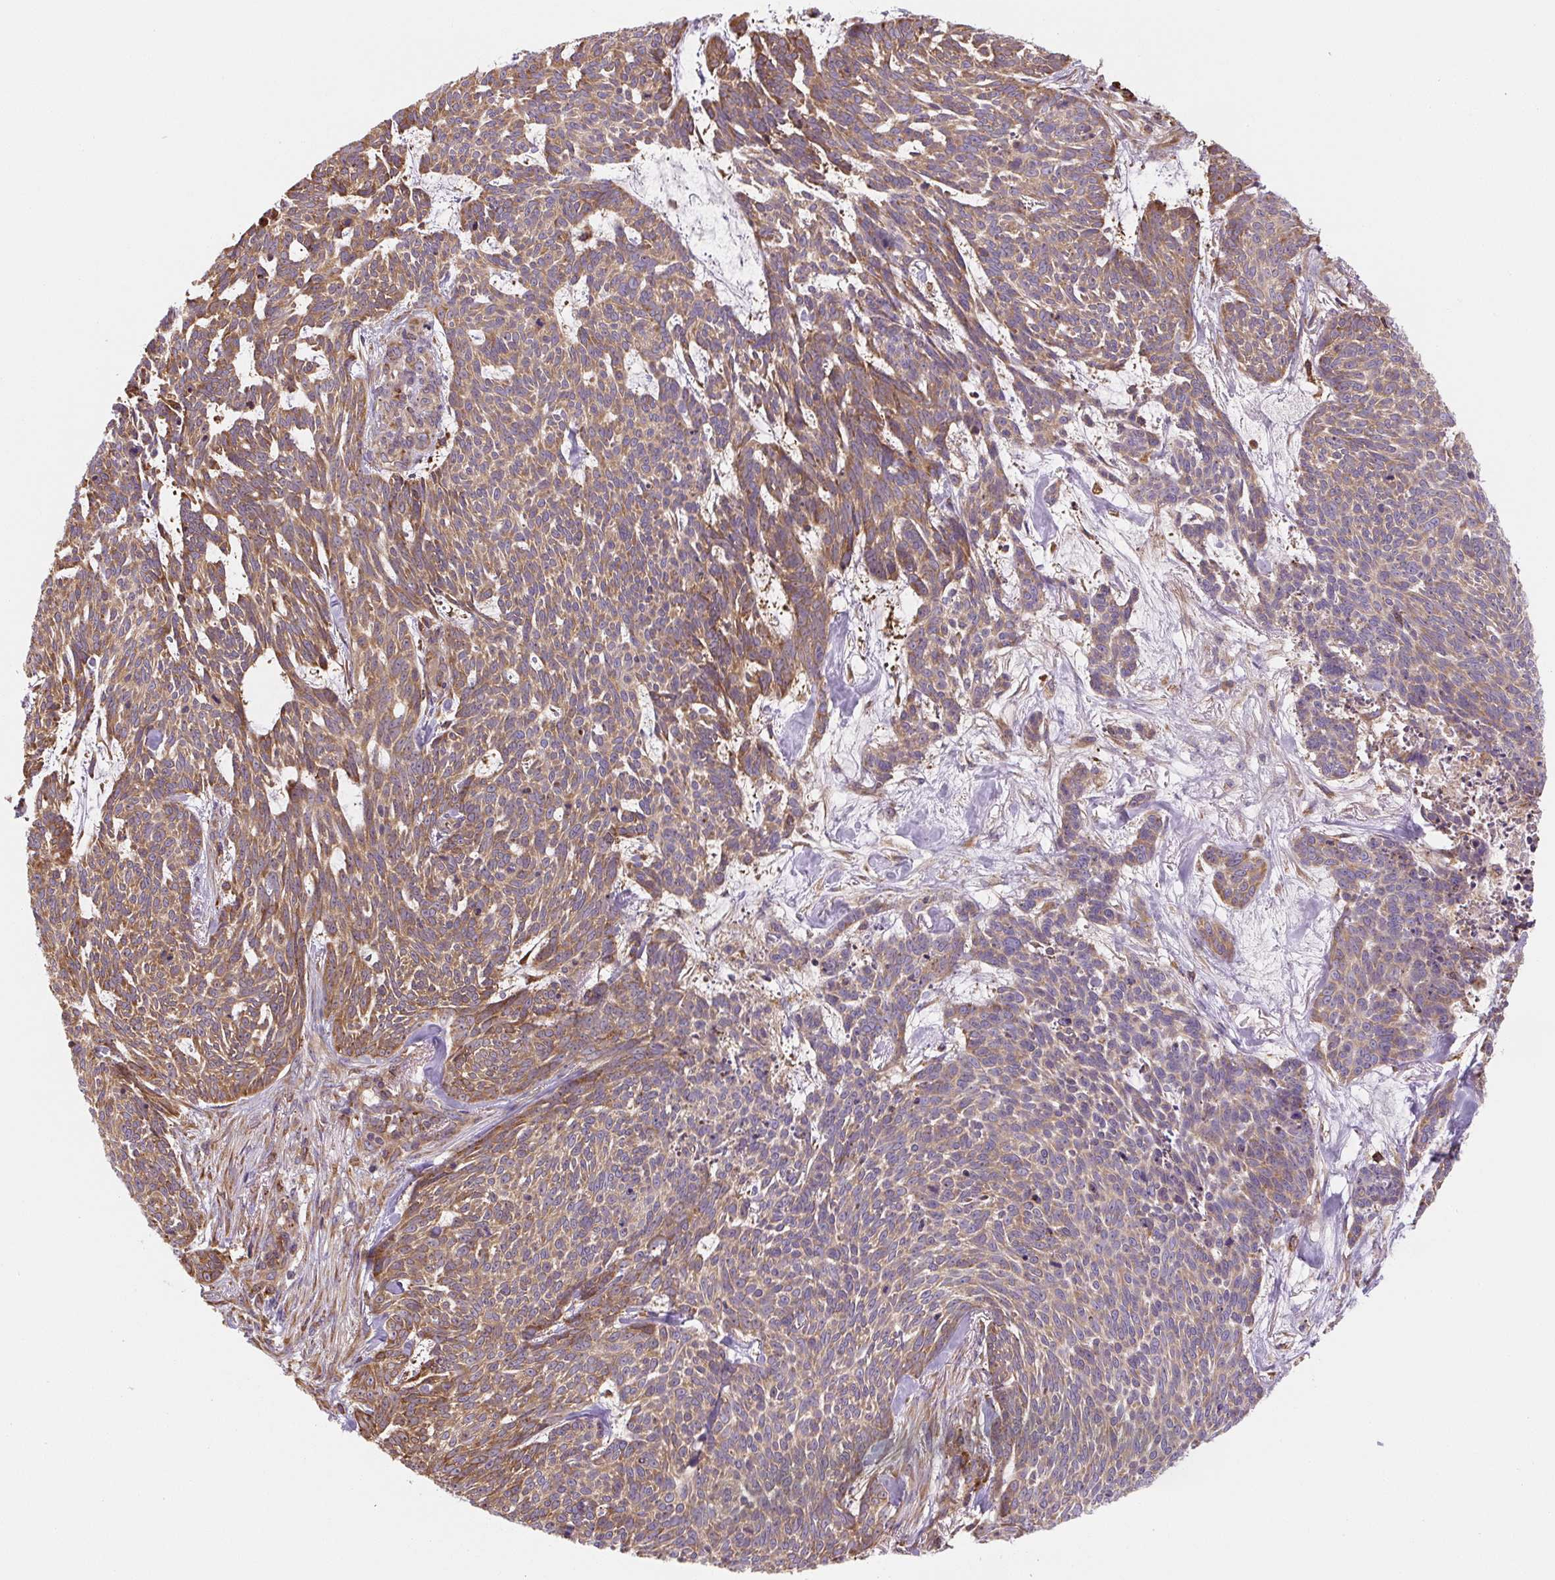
{"staining": {"intensity": "moderate", "quantity": ">75%", "location": "cytoplasmic/membranous"}, "tissue": "skin cancer", "cell_type": "Tumor cells", "image_type": "cancer", "snomed": [{"axis": "morphology", "description": "Basal cell carcinoma"}, {"axis": "topography", "description": "Skin"}], "caption": "IHC of skin basal cell carcinoma shows medium levels of moderate cytoplasmic/membranous staining in approximately >75% of tumor cells. (DAB (3,3'-diaminobenzidine) IHC, brown staining for protein, blue staining for nuclei).", "gene": "RASA1", "patient": {"sex": "female", "age": 93}}